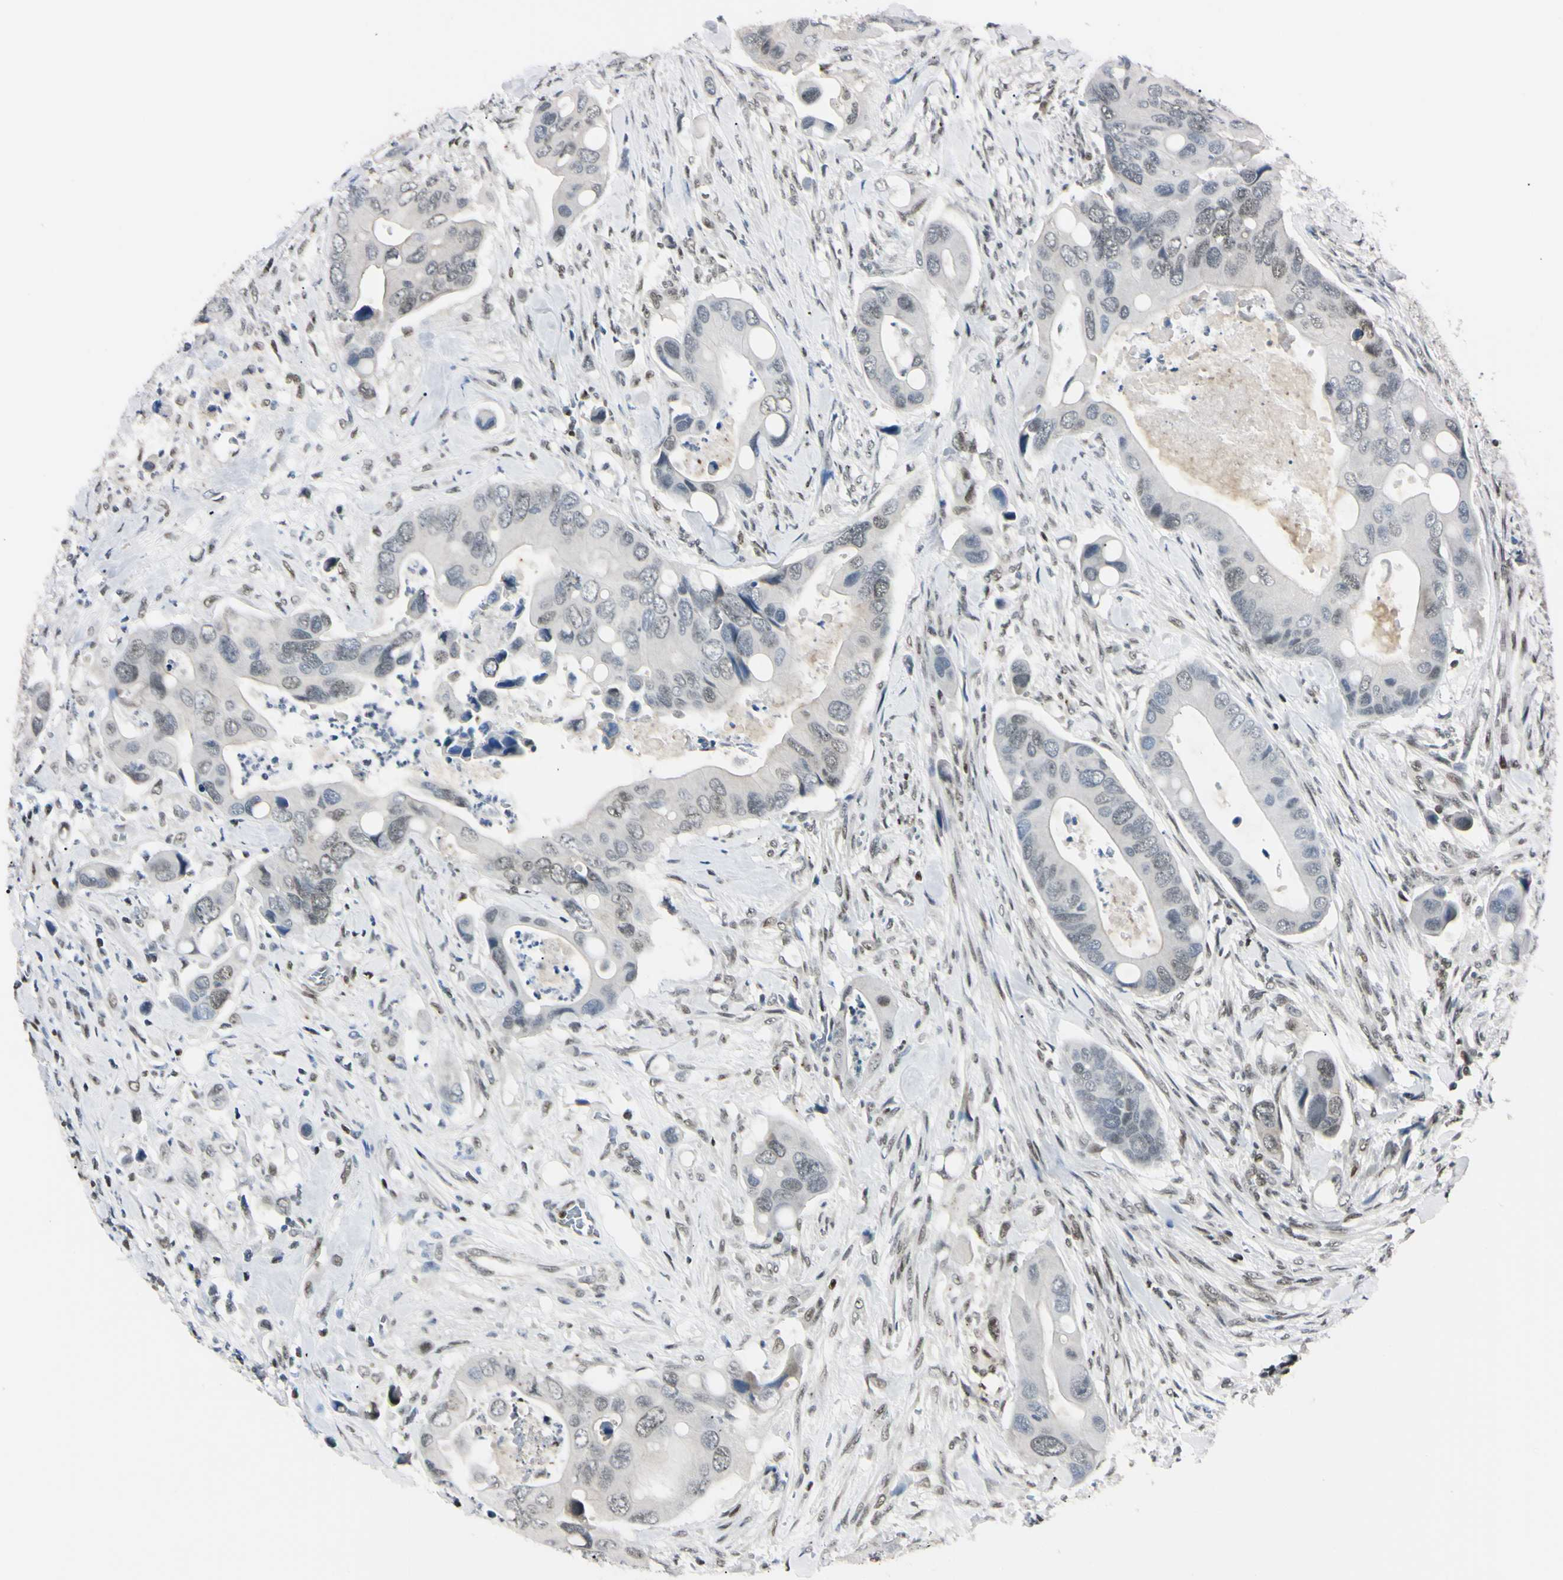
{"staining": {"intensity": "weak", "quantity": "25%-75%", "location": "none"}, "tissue": "colorectal cancer", "cell_type": "Tumor cells", "image_type": "cancer", "snomed": [{"axis": "morphology", "description": "Adenocarcinoma, NOS"}, {"axis": "topography", "description": "Rectum"}], "caption": "IHC of adenocarcinoma (colorectal) exhibits low levels of weak None expression in about 25%-75% of tumor cells. (Stains: DAB (3,3'-diaminobenzidine) in brown, nuclei in blue, Microscopy: brightfield microscopy at high magnification).", "gene": "C1orf174", "patient": {"sex": "female", "age": 57}}